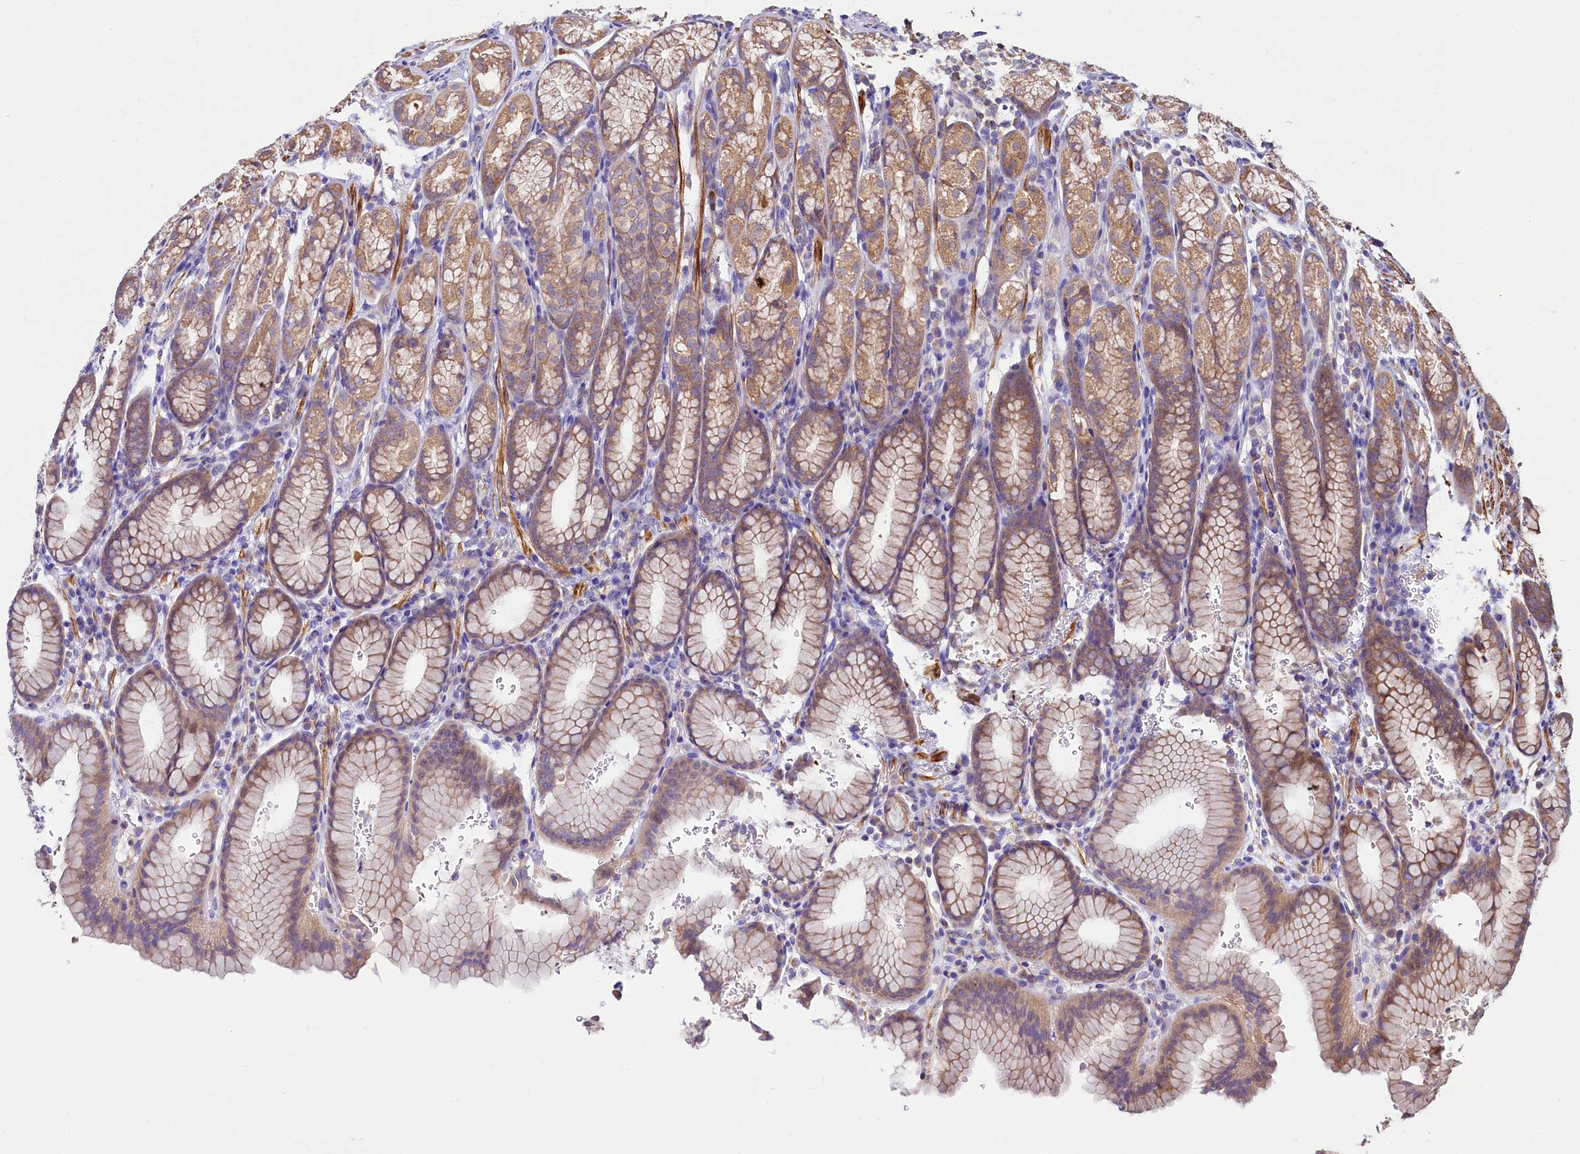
{"staining": {"intensity": "moderate", "quantity": ">75%", "location": "cytoplasmic/membranous"}, "tissue": "stomach", "cell_type": "Glandular cells", "image_type": "normal", "snomed": [{"axis": "morphology", "description": "Normal tissue, NOS"}, {"axis": "topography", "description": "Stomach"}], "caption": "This histopathology image demonstrates IHC staining of unremarkable stomach, with medium moderate cytoplasmic/membranous positivity in approximately >75% of glandular cells.", "gene": "CIAO3", "patient": {"sex": "male", "age": 42}}